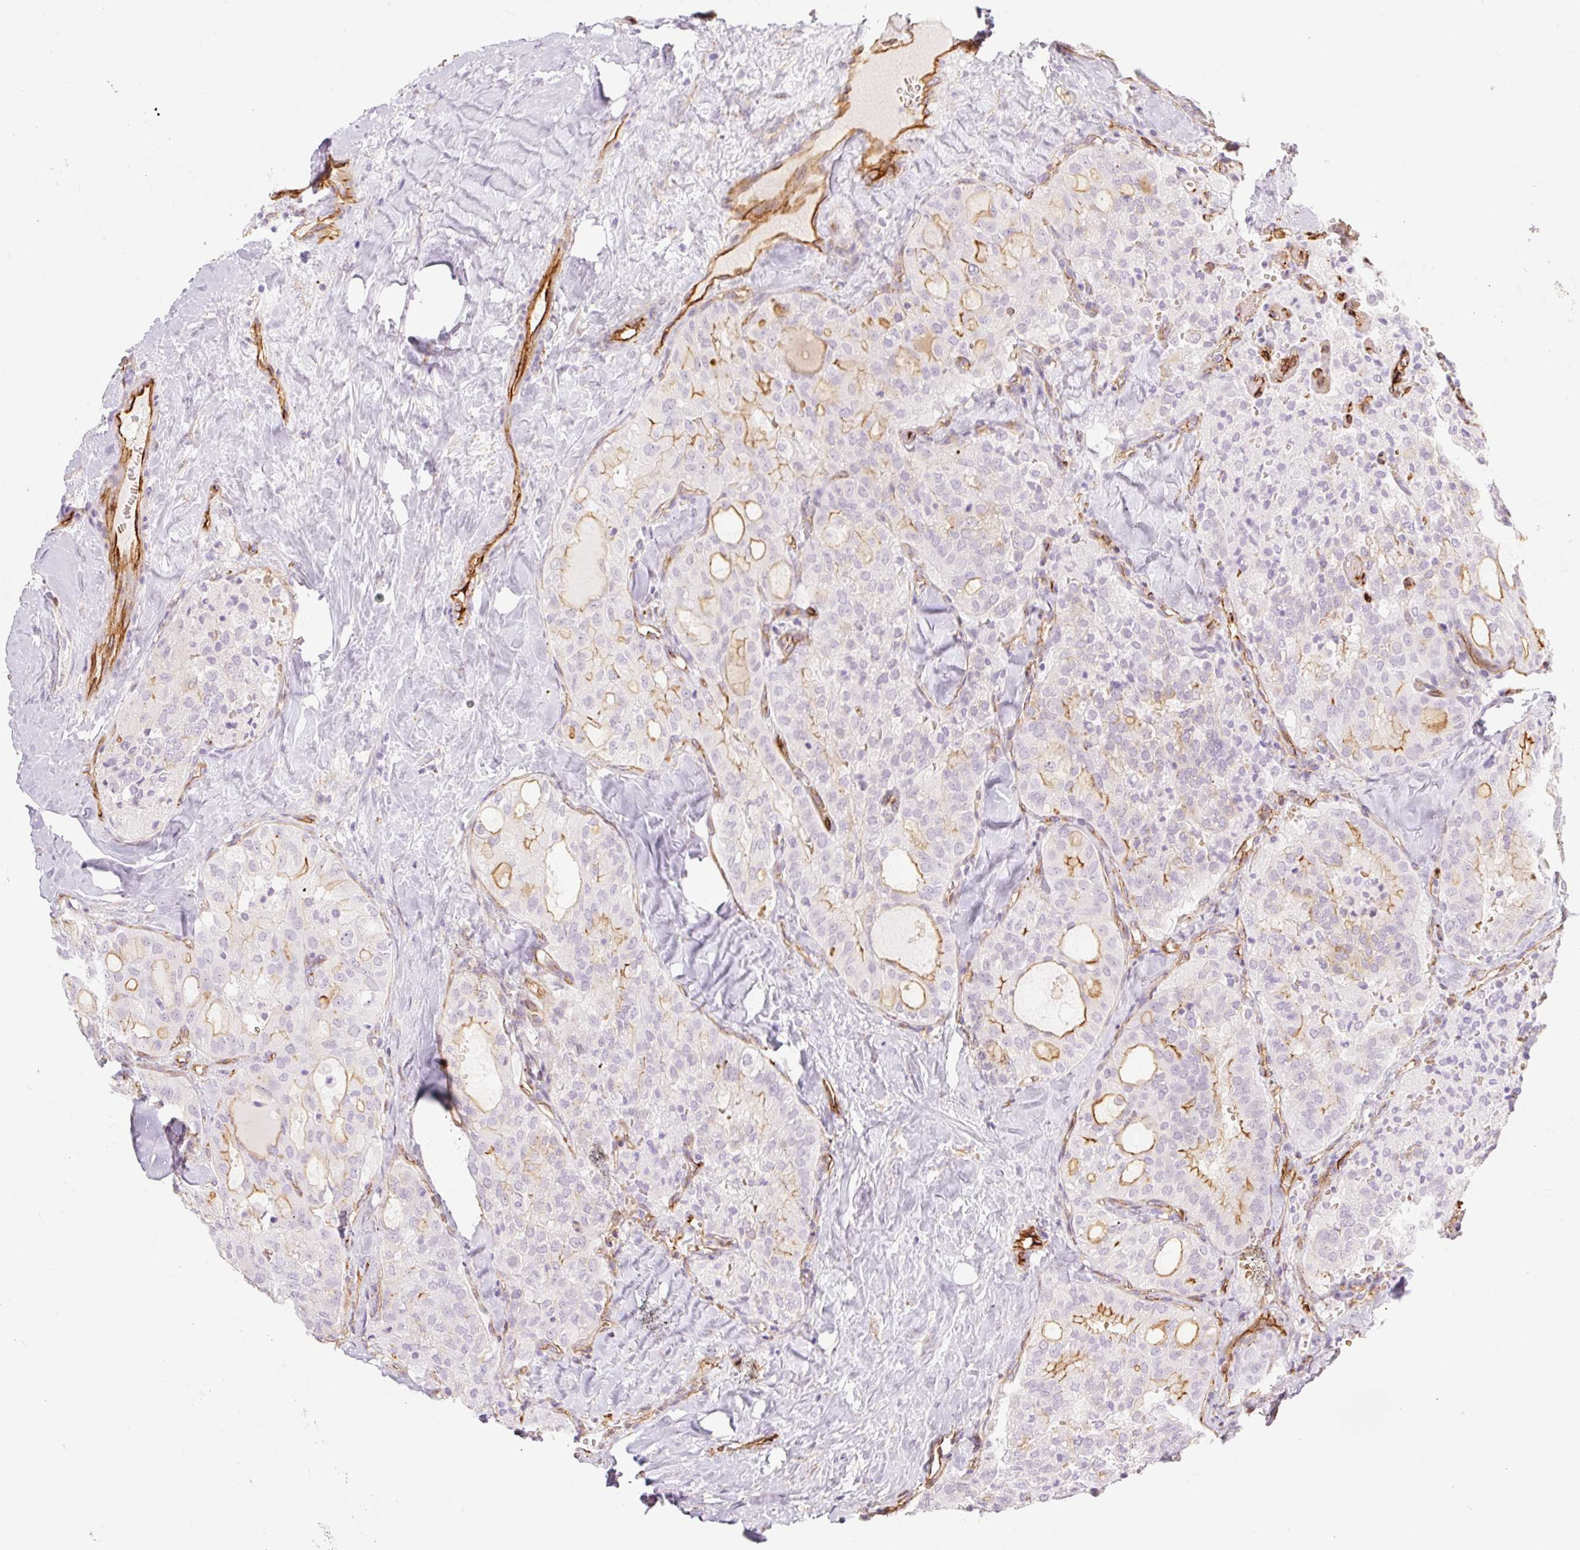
{"staining": {"intensity": "weak", "quantity": "<25%", "location": "cytoplasmic/membranous"}, "tissue": "thyroid cancer", "cell_type": "Tumor cells", "image_type": "cancer", "snomed": [{"axis": "morphology", "description": "Follicular adenoma carcinoma, NOS"}, {"axis": "topography", "description": "Thyroid gland"}], "caption": "High power microscopy image of an IHC micrograph of thyroid cancer, revealing no significant expression in tumor cells. (Brightfield microscopy of DAB IHC at high magnification).", "gene": "TAF1L", "patient": {"sex": "male", "age": 75}}